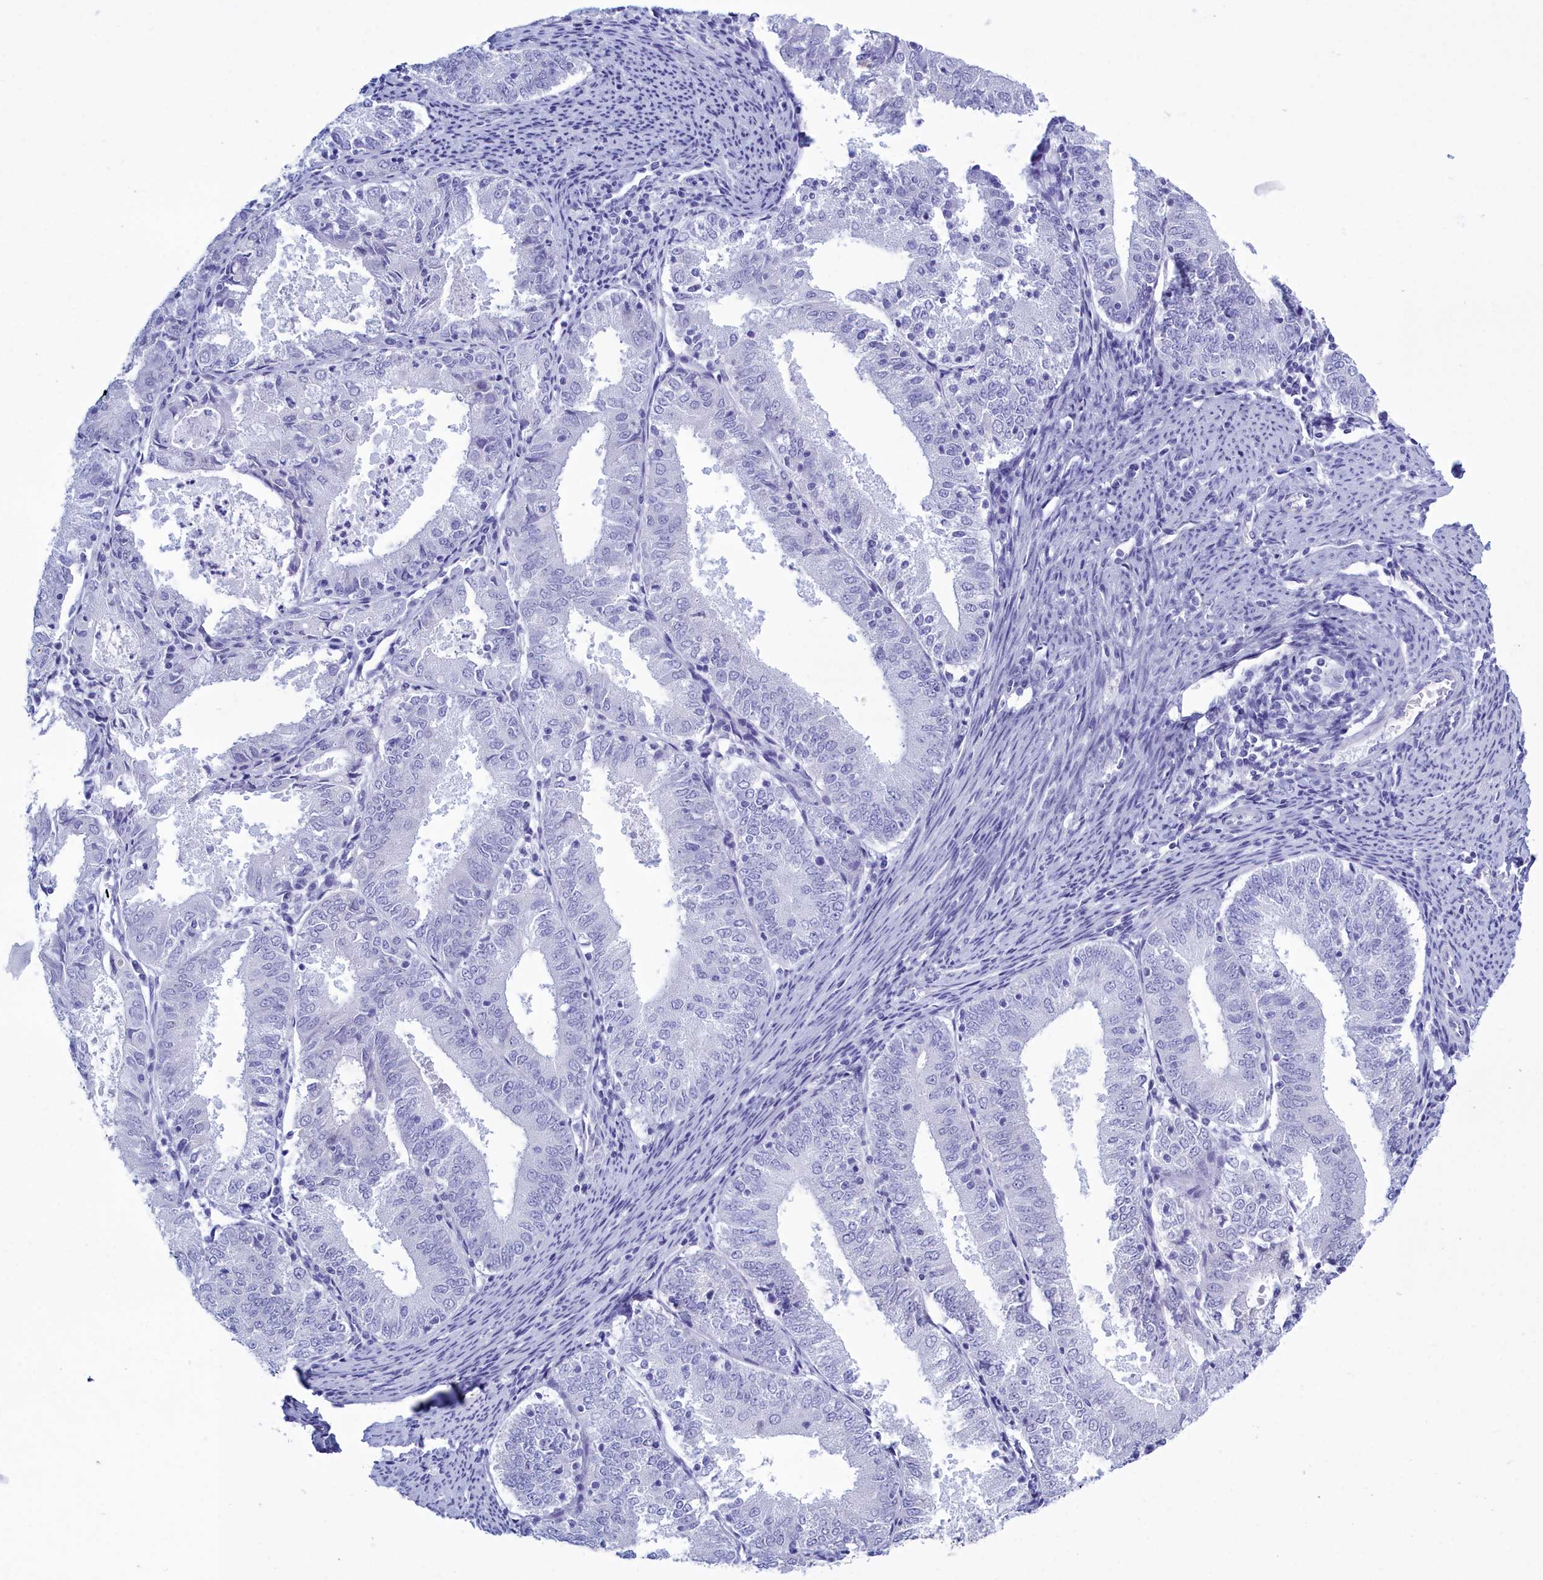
{"staining": {"intensity": "negative", "quantity": "none", "location": "none"}, "tissue": "endometrial cancer", "cell_type": "Tumor cells", "image_type": "cancer", "snomed": [{"axis": "morphology", "description": "Adenocarcinoma, NOS"}, {"axis": "topography", "description": "Endometrium"}], "caption": "Photomicrograph shows no protein expression in tumor cells of endometrial cancer tissue.", "gene": "TMEM97", "patient": {"sex": "female", "age": 57}}